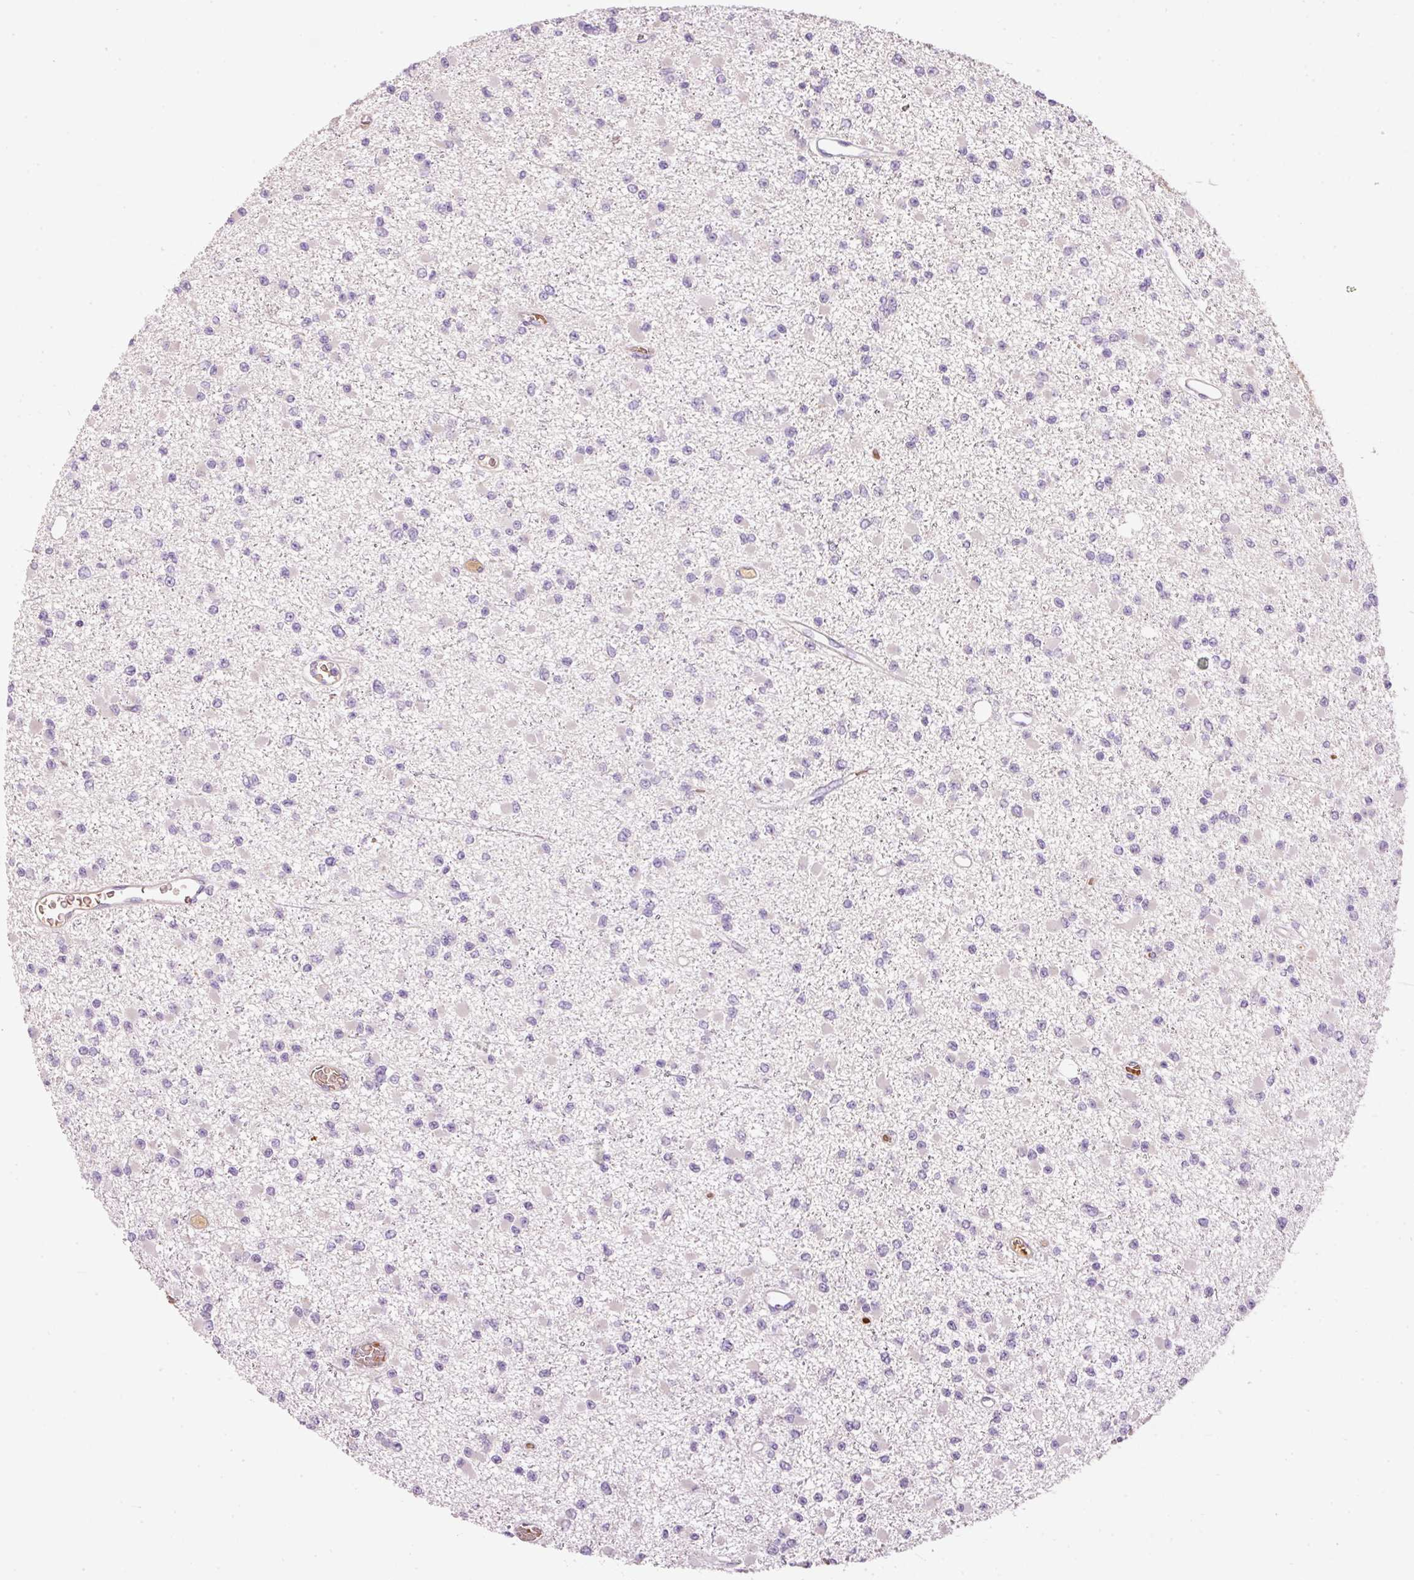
{"staining": {"intensity": "negative", "quantity": "none", "location": "none"}, "tissue": "glioma", "cell_type": "Tumor cells", "image_type": "cancer", "snomed": [{"axis": "morphology", "description": "Glioma, malignant, Low grade"}, {"axis": "topography", "description": "Brain"}], "caption": "Immunohistochemical staining of human glioma exhibits no significant staining in tumor cells. (DAB immunohistochemistry with hematoxylin counter stain).", "gene": "CMTM8", "patient": {"sex": "female", "age": 22}}